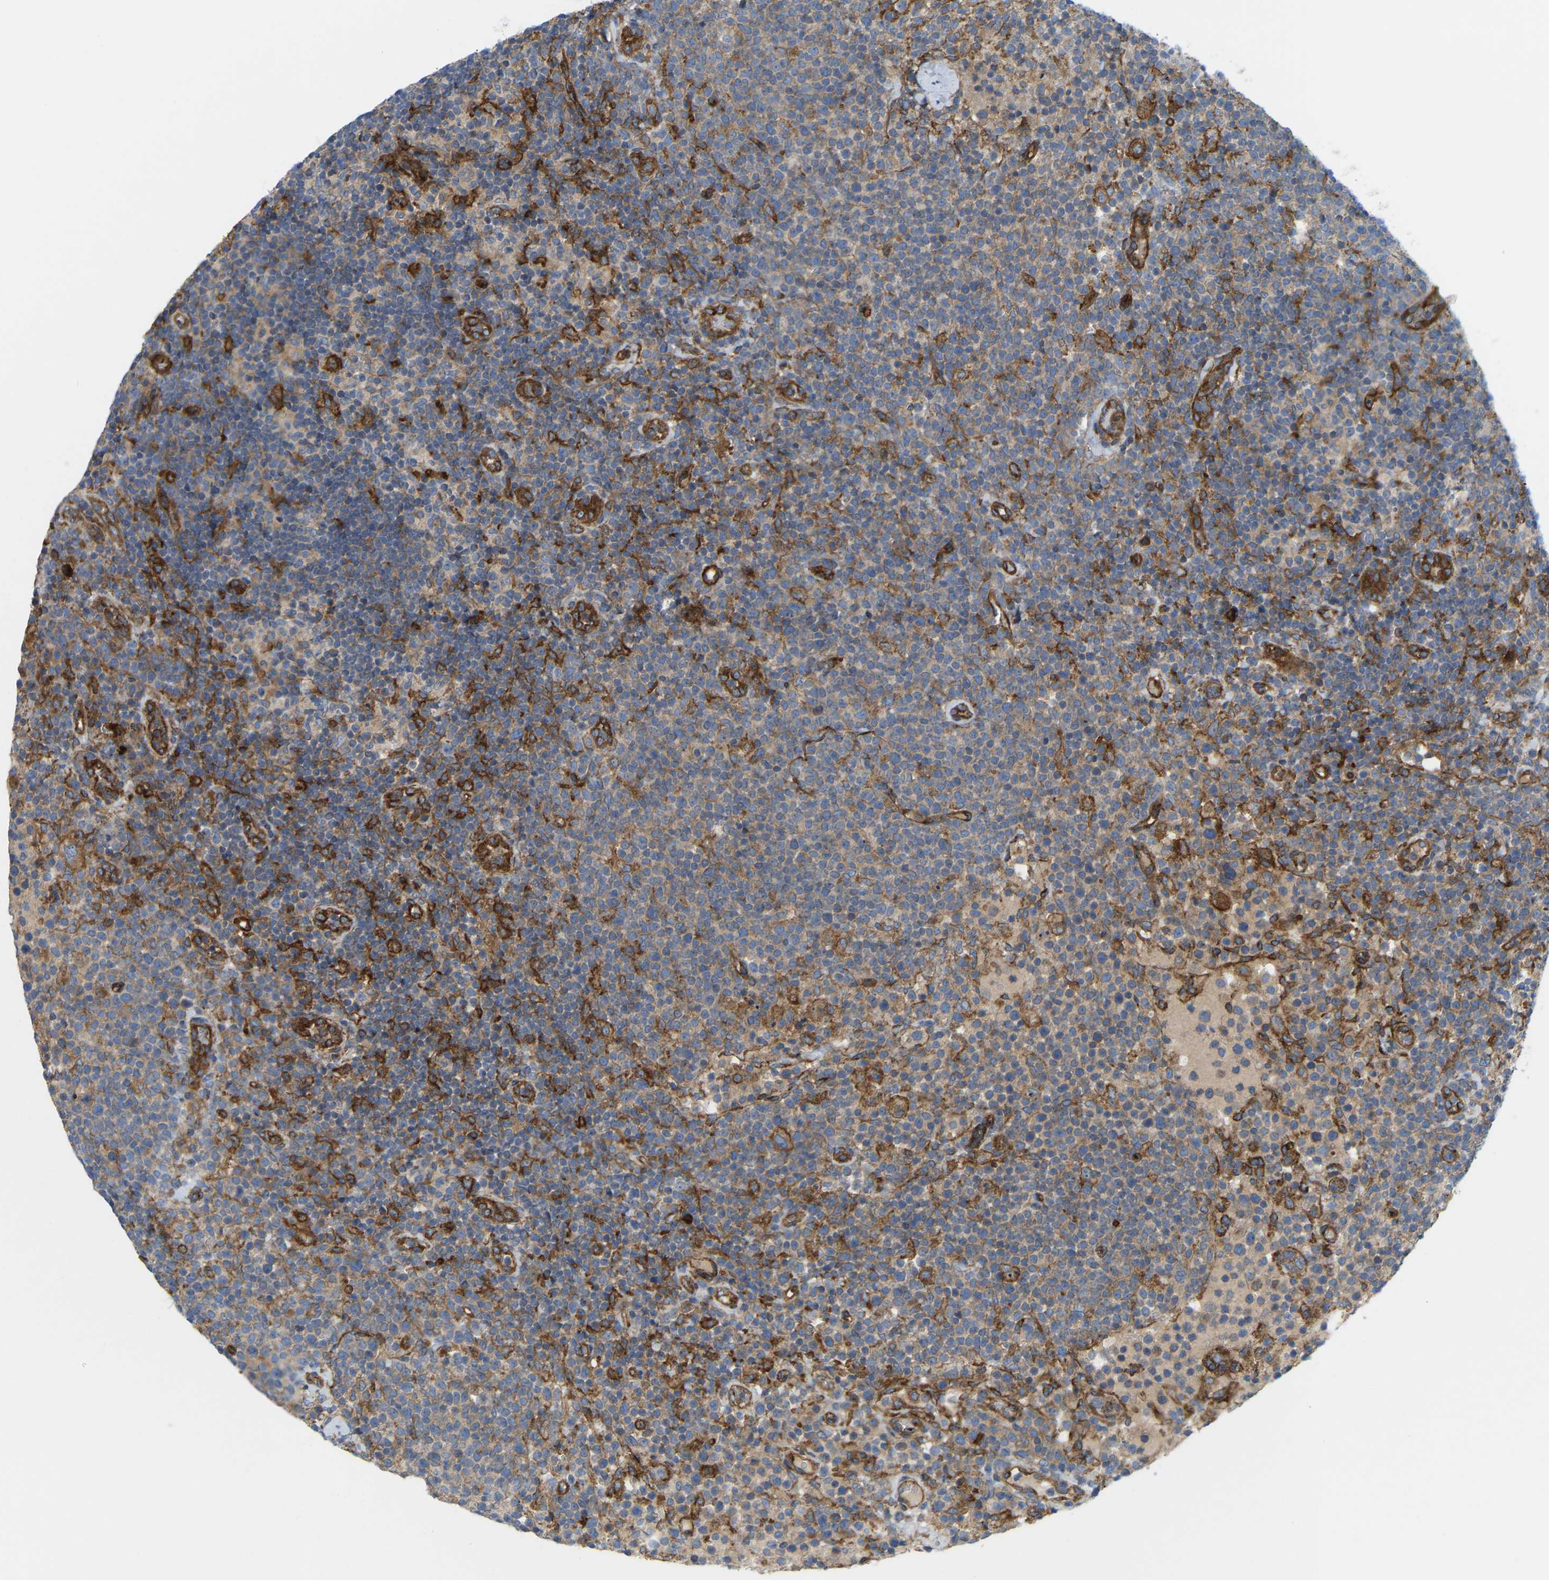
{"staining": {"intensity": "weak", "quantity": "25%-75%", "location": "cytoplasmic/membranous"}, "tissue": "lymphoma", "cell_type": "Tumor cells", "image_type": "cancer", "snomed": [{"axis": "morphology", "description": "Malignant lymphoma, non-Hodgkin's type, High grade"}, {"axis": "topography", "description": "Lymph node"}], "caption": "A brown stain highlights weak cytoplasmic/membranous positivity of a protein in lymphoma tumor cells. The staining is performed using DAB brown chromogen to label protein expression. The nuclei are counter-stained blue using hematoxylin.", "gene": "PICALM", "patient": {"sex": "male", "age": 61}}